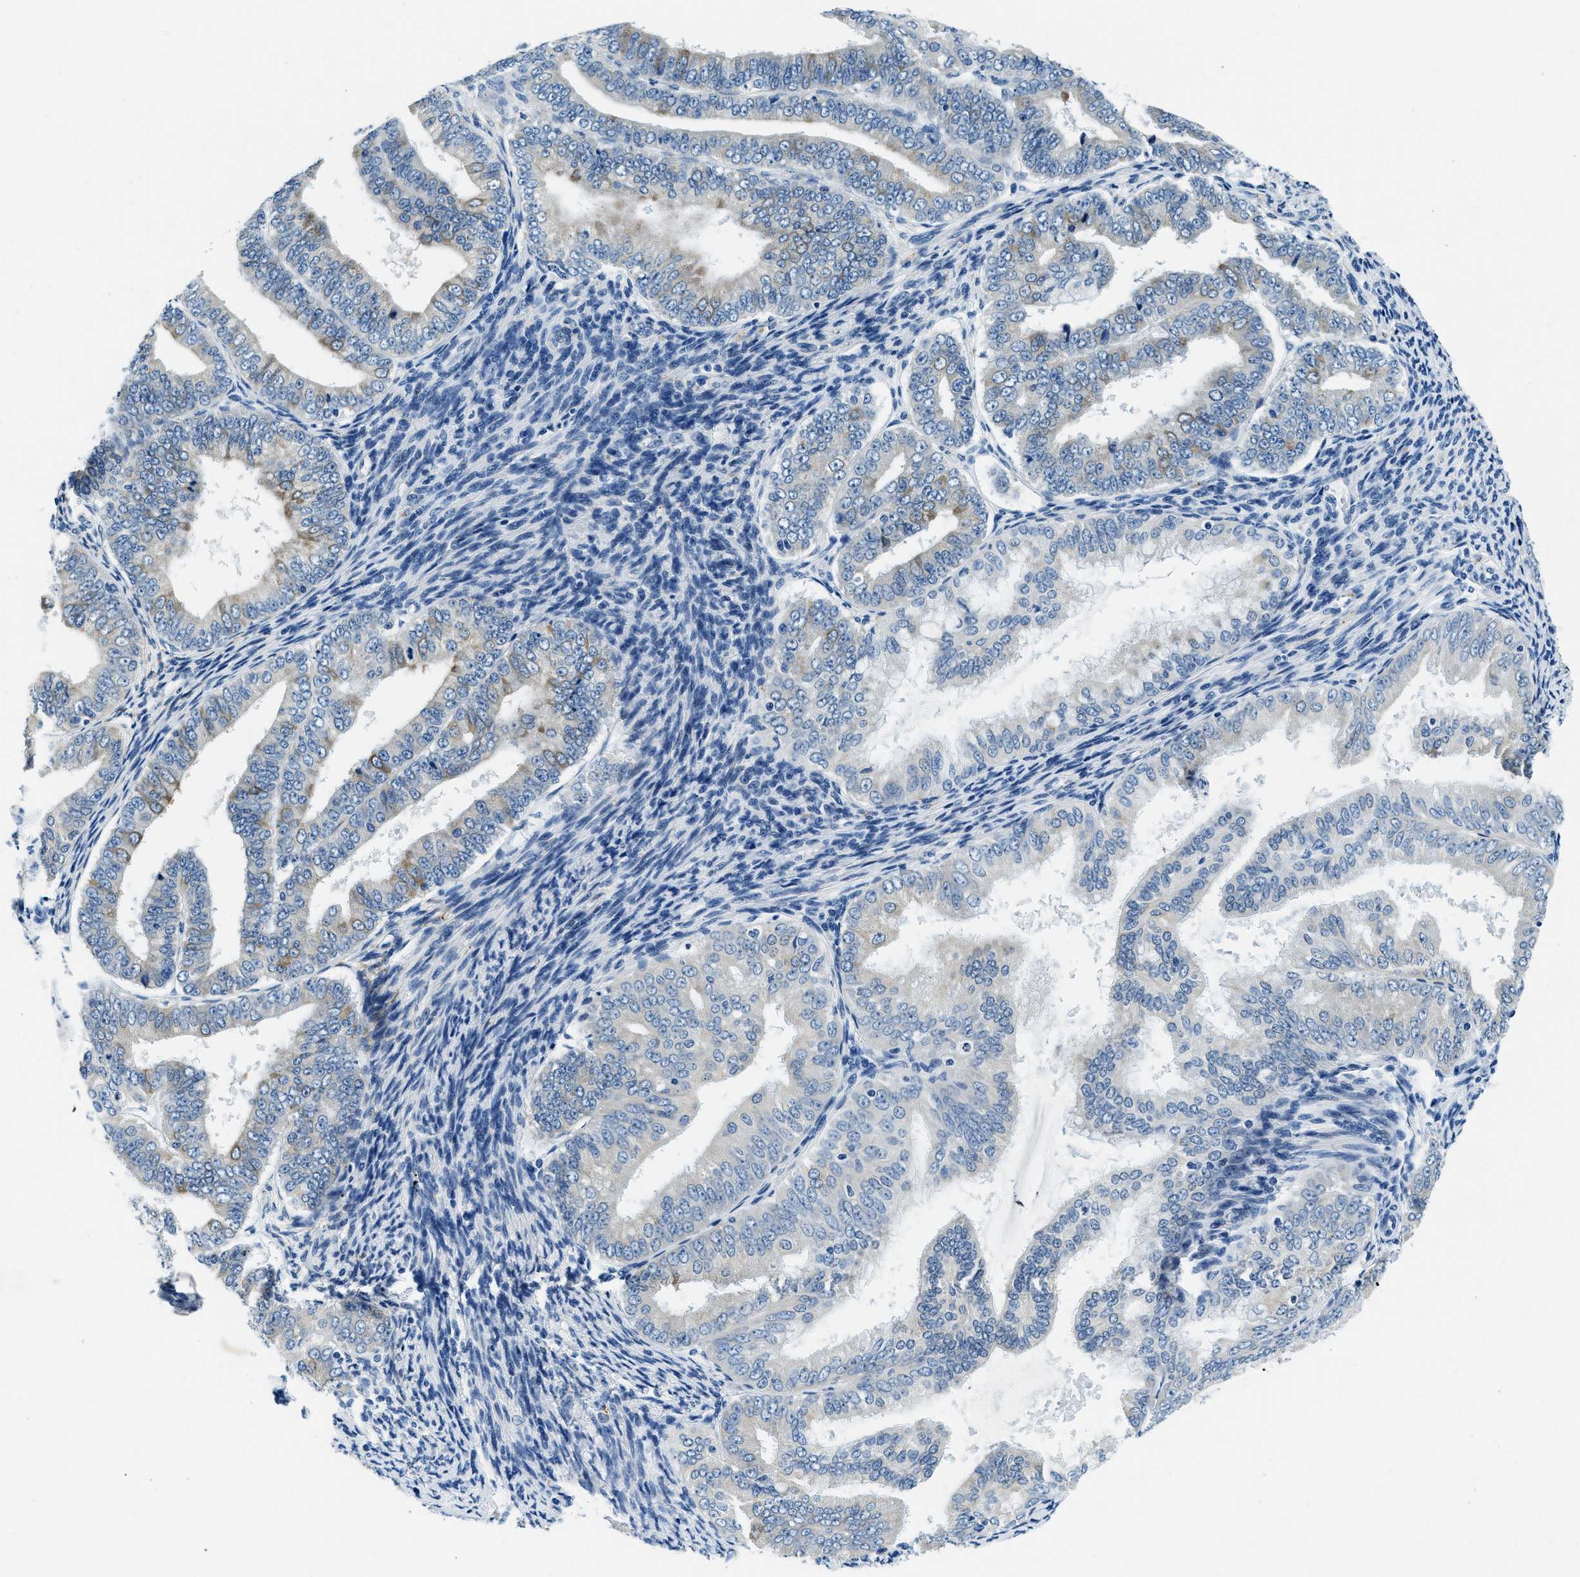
{"staining": {"intensity": "weak", "quantity": "<25%", "location": "cytoplasmic/membranous"}, "tissue": "endometrial cancer", "cell_type": "Tumor cells", "image_type": "cancer", "snomed": [{"axis": "morphology", "description": "Adenocarcinoma, NOS"}, {"axis": "topography", "description": "Endometrium"}], "caption": "DAB (3,3'-diaminobenzidine) immunohistochemical staining of human endometrial adenocarcinoma demonstrates no significant staining in tumor cells.", "gene": "UBAC2", "patient": {"sex": "female", "age": 63}}